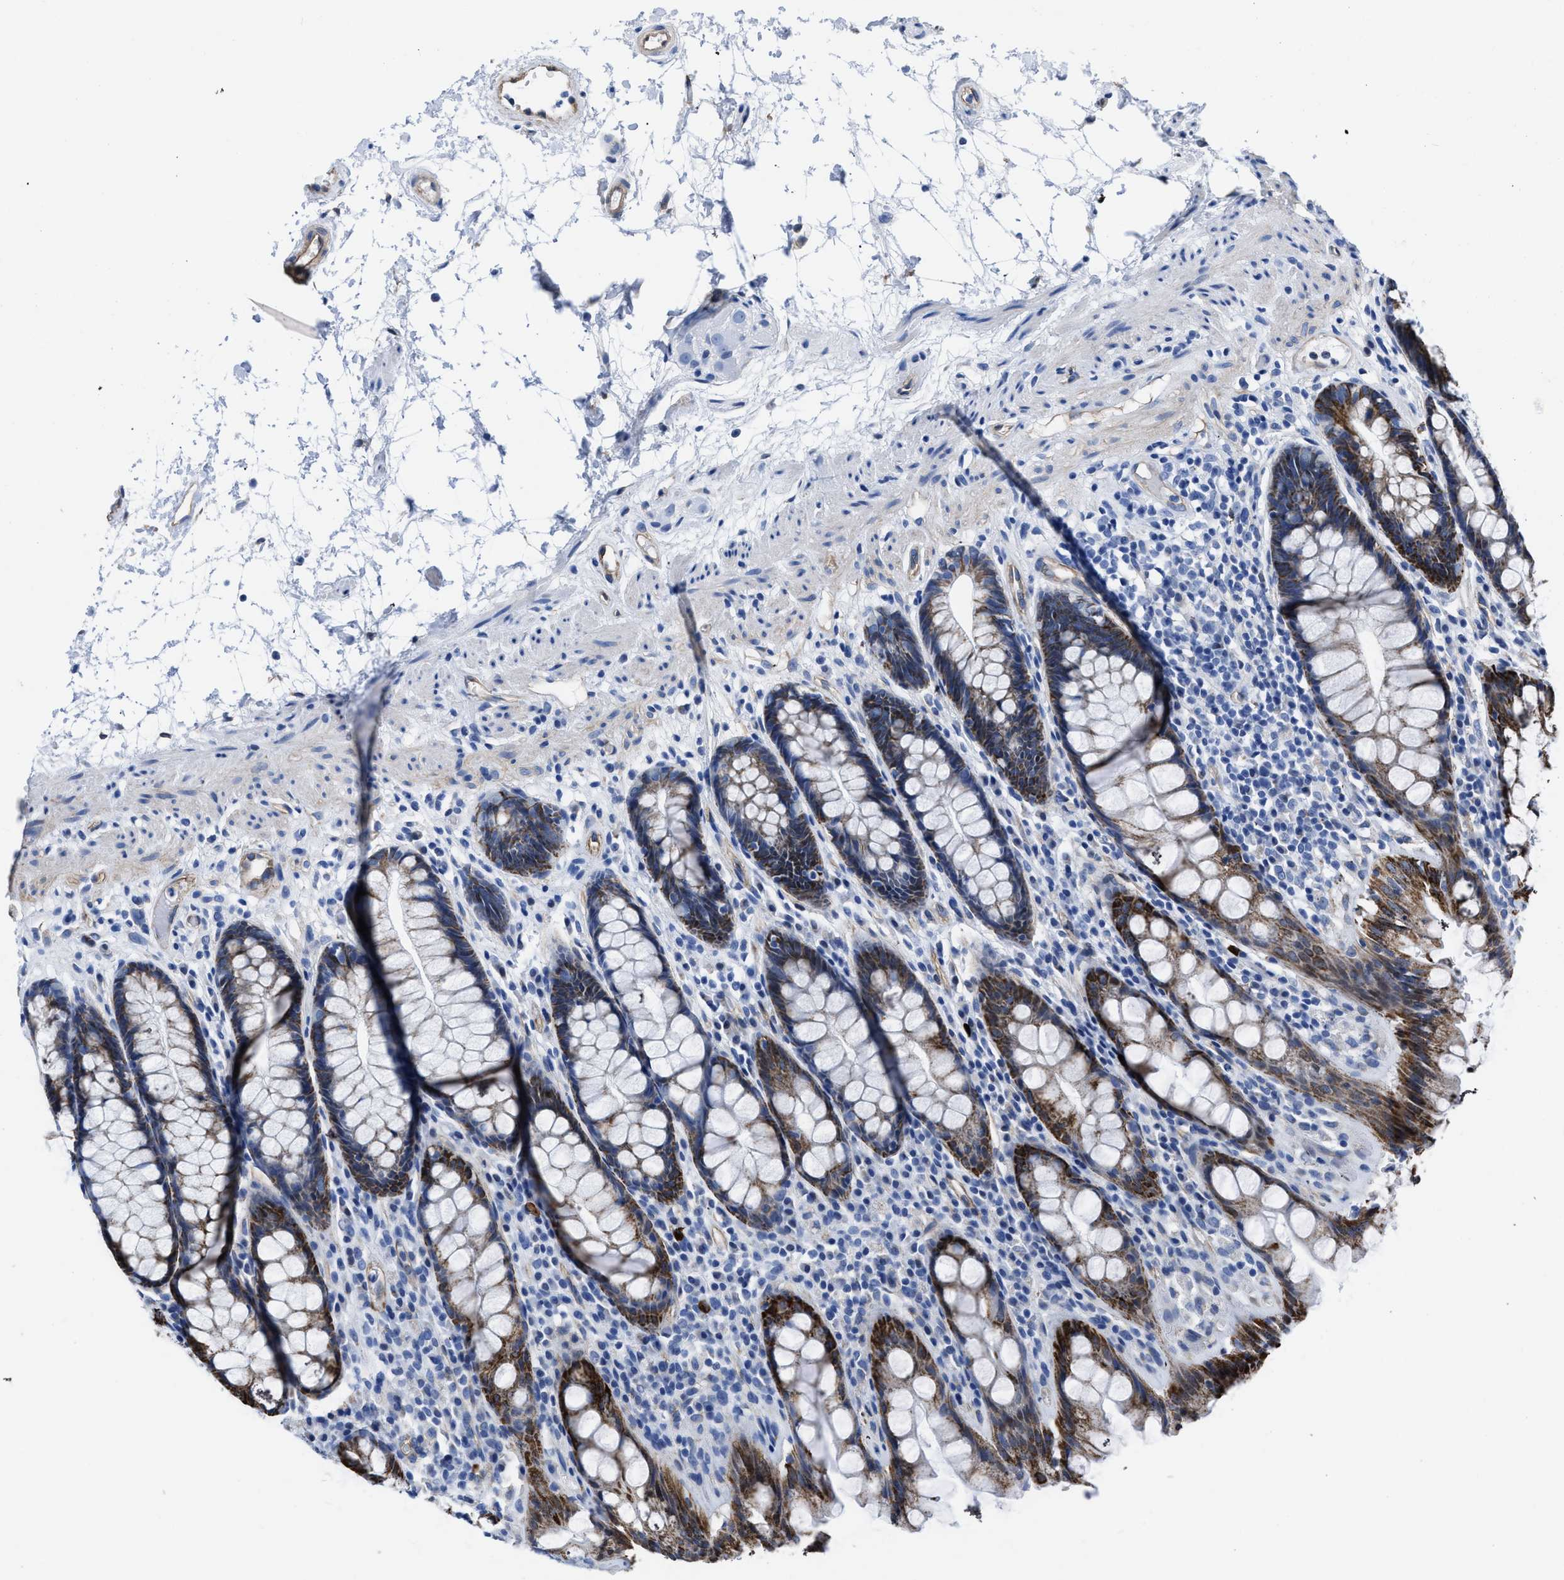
{"staining": {"intensity": "strong", "quantity": ">75%", "location": "cytoplasmic/membranous"}, "tissue": "rectum", "cell_type": "Glandular cells", "image_type": "normal", "snomed": [{"axis": "morphology", "description": "Normal tissue, NOS"}, {"axis": "topography", "description": "Rectum"}], "caption": "About >75% of glandular cells in benign human rectum reveal strong cytoplasmic/membranous protein positivity as visualized by brown immunohistochemical staining.", "gene": "KCNMB3", "patient": {"sex": "male", "age": 64}}